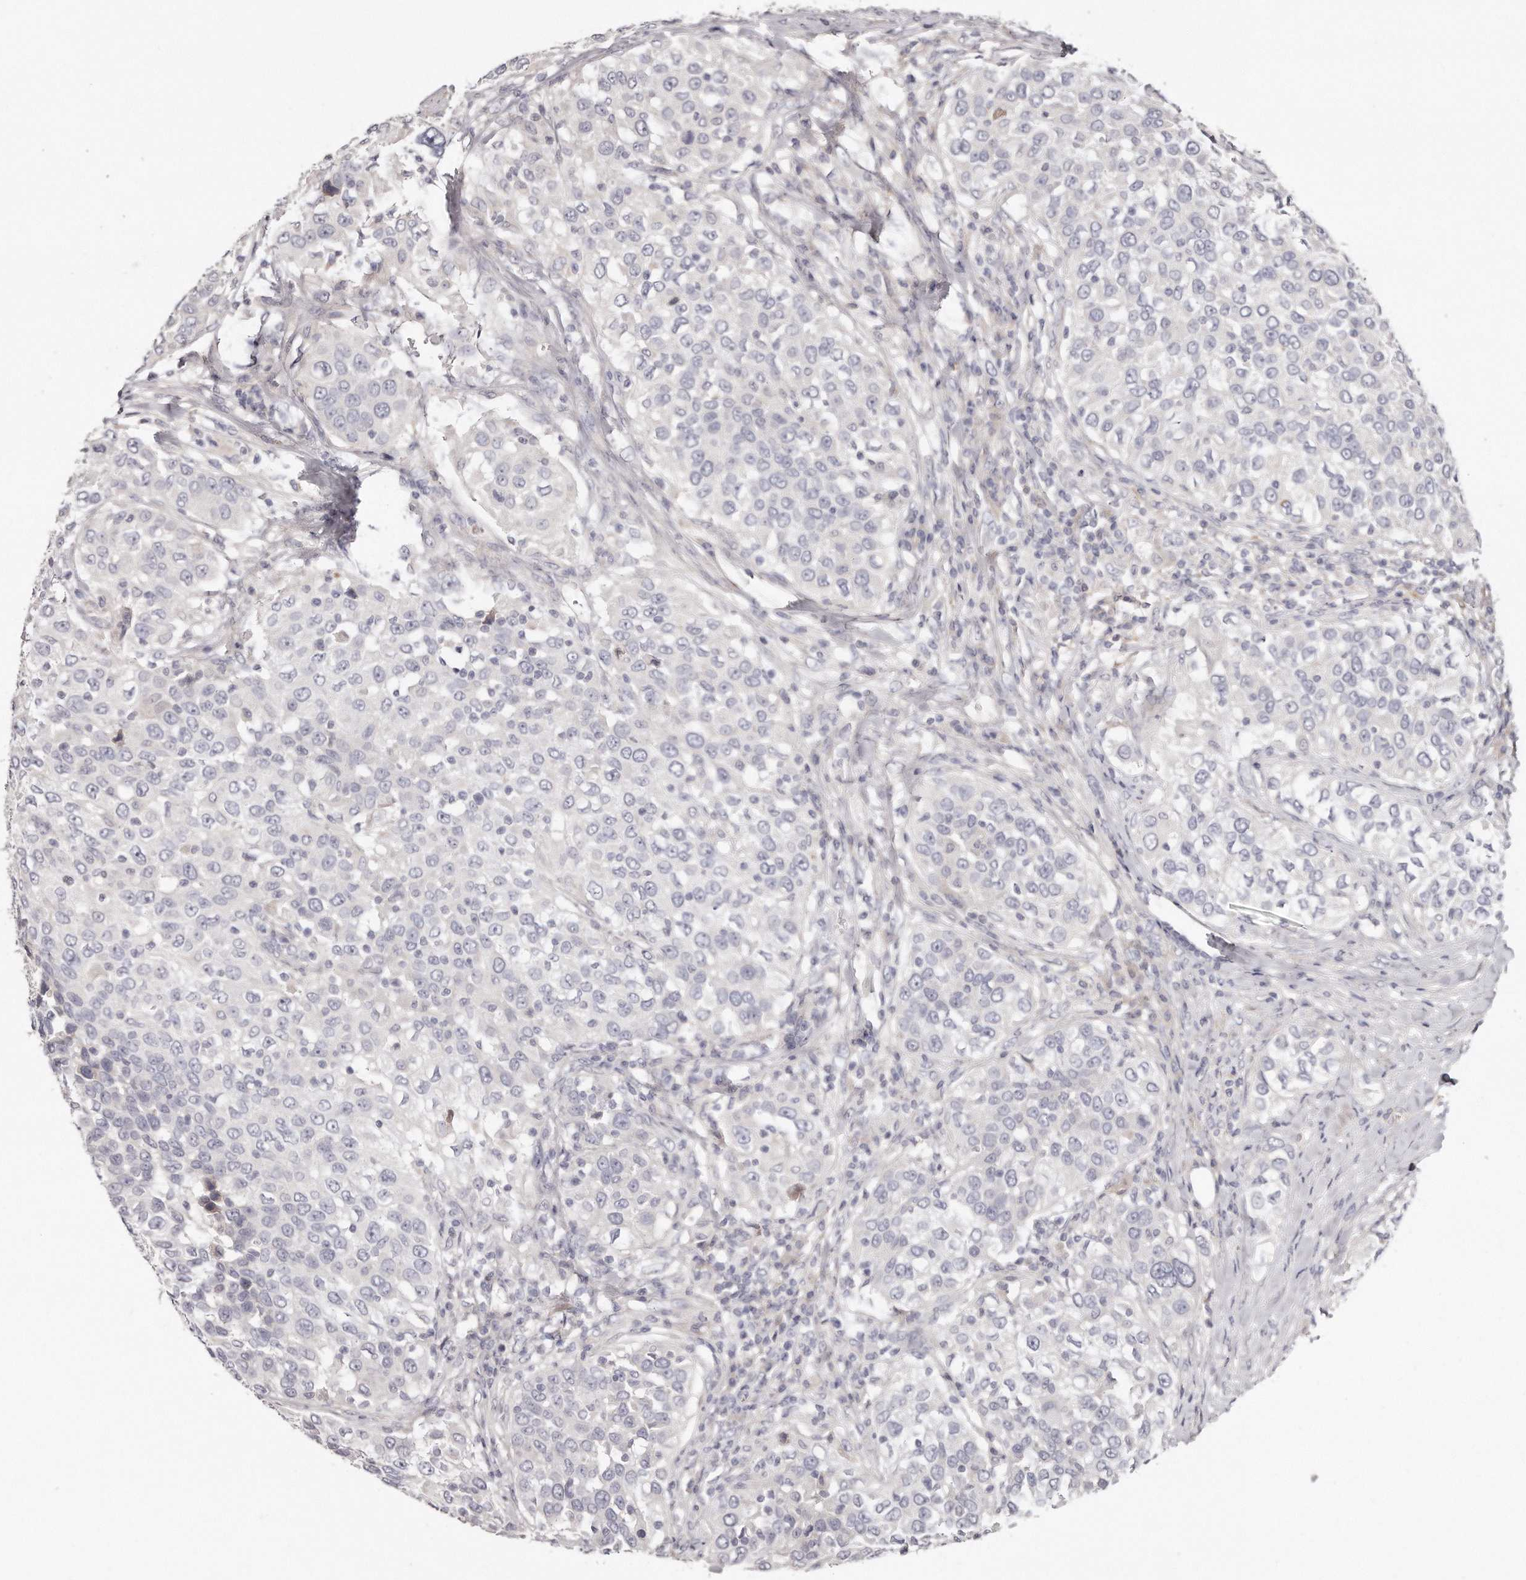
{"staining": {"intensity": "negative", "quantity": "none", "location": "none"}, "tissue": "urothelial cancer", "cell_type": "Tumor cells", "image_type": "cancer", "snomed": [{"axis": "morphology", "description": "Urothelial carcinoma, High grade"}, {"axis": "topography", "description": "Urinary bladder"}], "caption": "Tumor cells show no significant positivity in urothelial cancer. (DAB (3,3'-diaminobenzidine) immunohistochemistry (IHC), high magnification).", "gene": "TTLL4", "patient": {"sex": "female", "age": 80}}